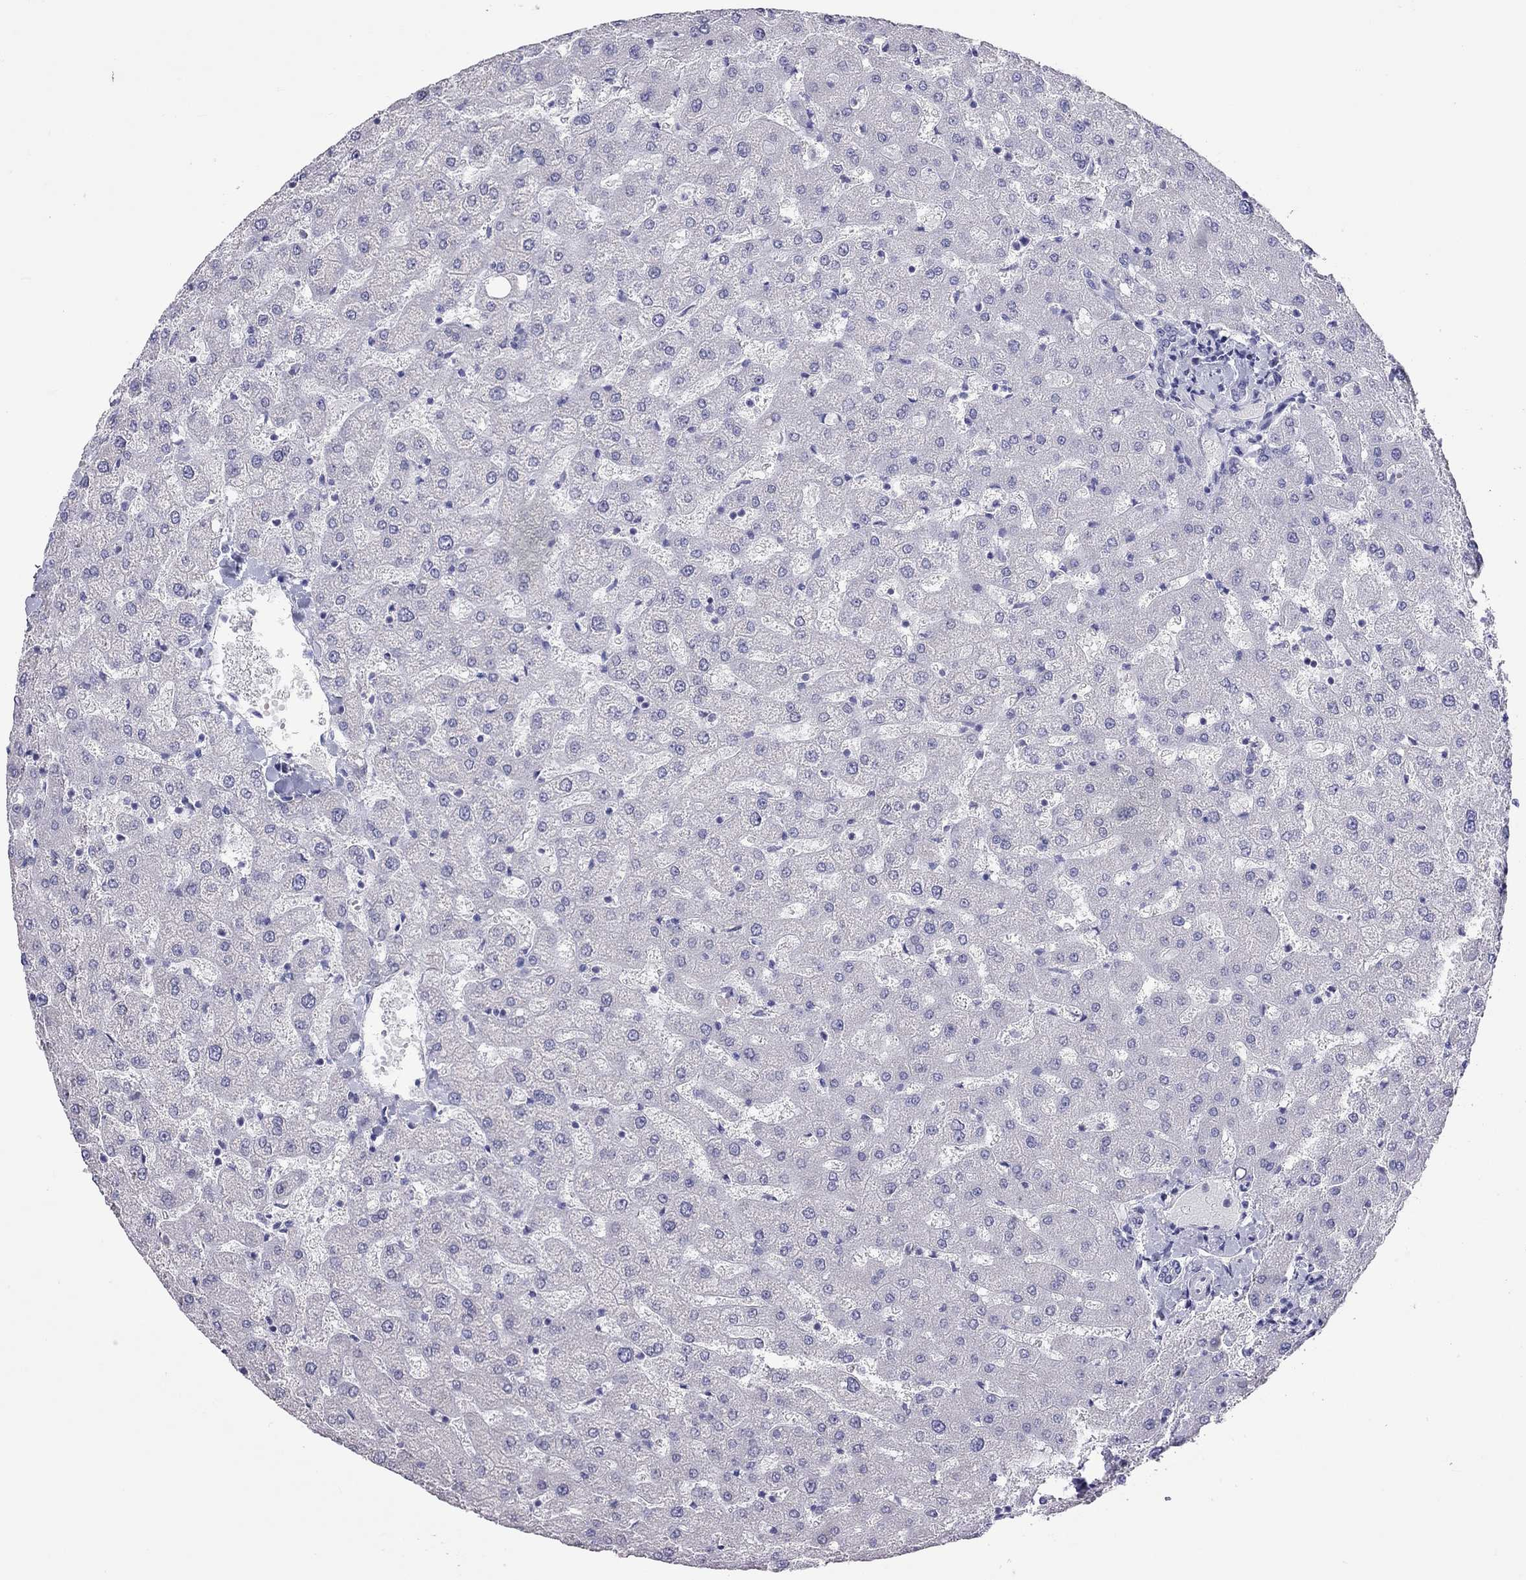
{"staining": {"intensity": "negative", "quantity": "none", "location": "none"}, "tissue": "liver", "cell_type": "Cholangiocytes", "image_type": "normal", "snomed": [{"axis": "morphology", "description": "Normal tissue, NOS"}, {"axis": "topography", "description": "Liver"}], "caption": "IHC histopathology image of benign human liver stained for a protein (brown), which exhibits no expression in cholangiocytes.", "gene": "JHY", "patient": {"sex": "female", "age": 50}}